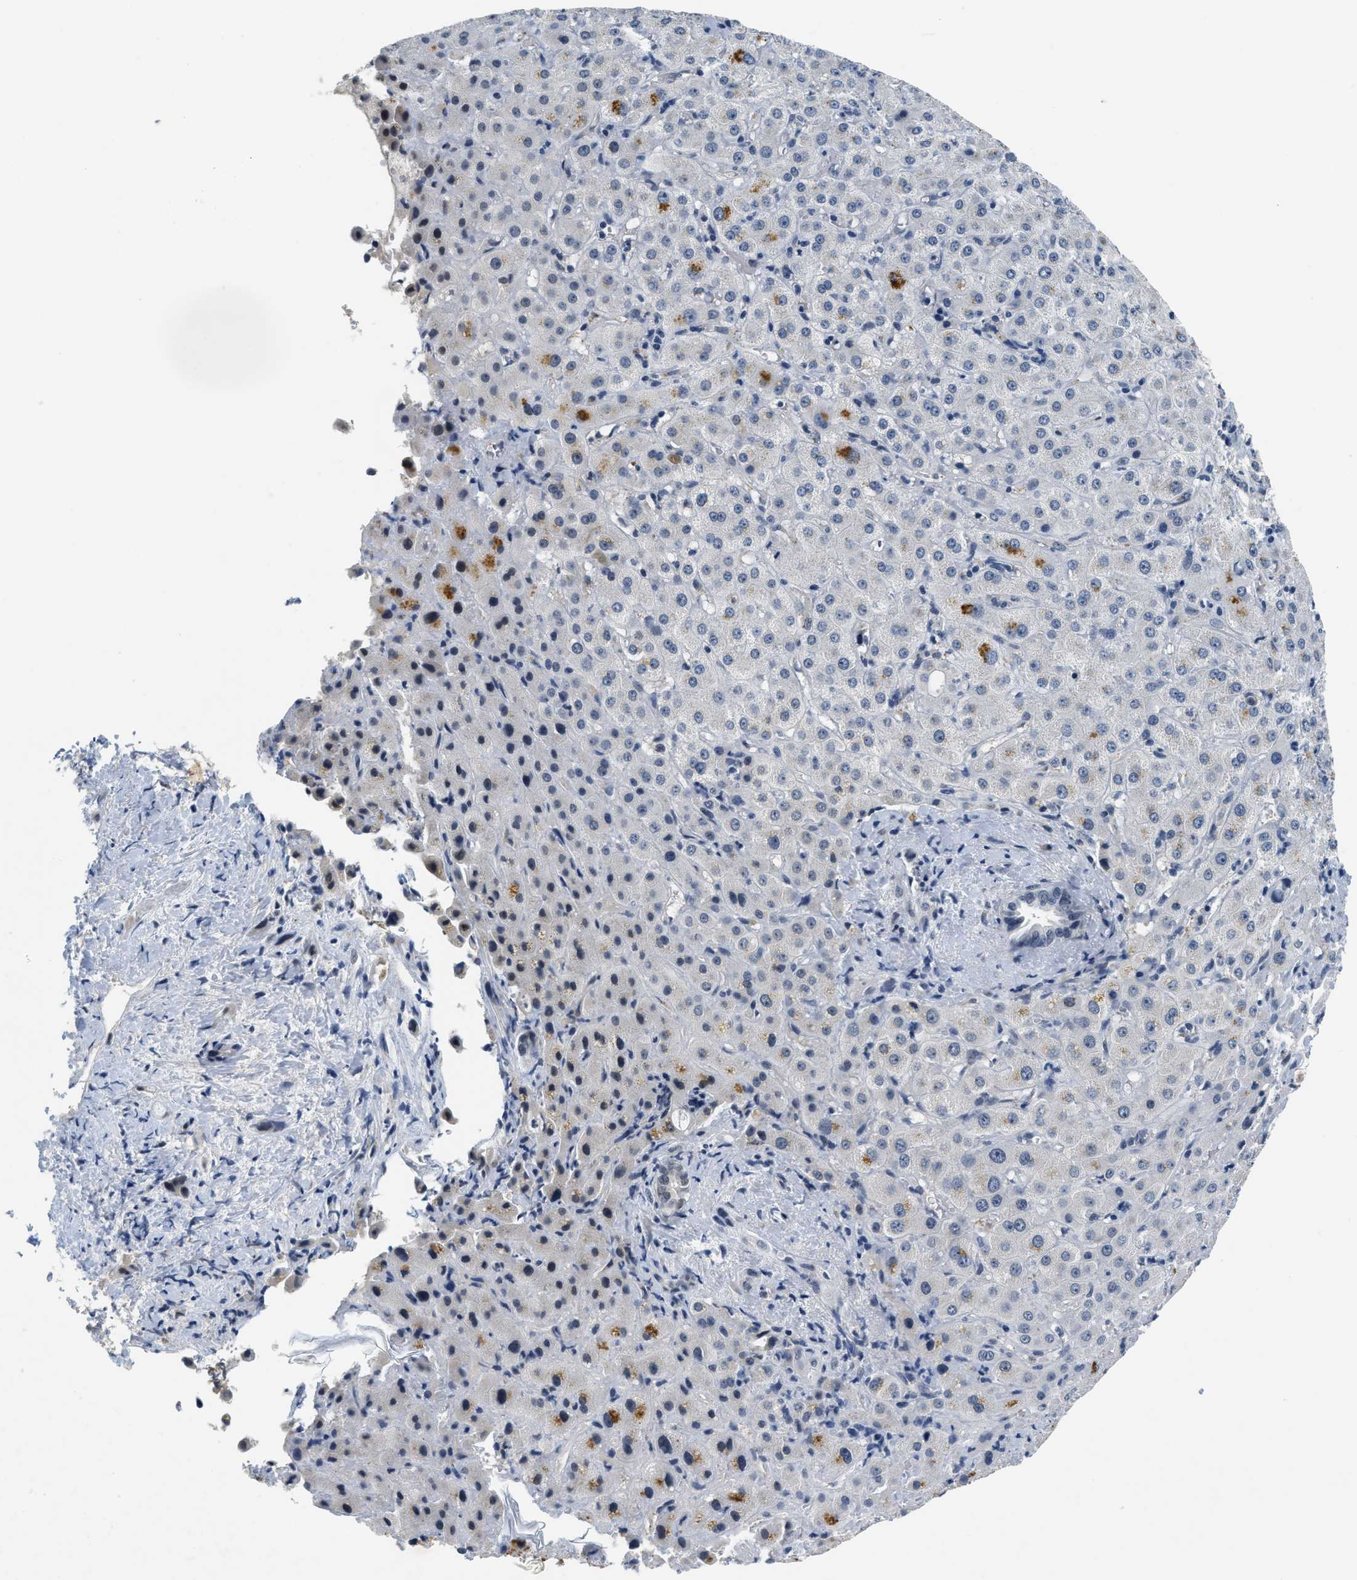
{"staining": {"intensity": "negative", "quantity": "none", "location": "none"}, "tissue": "liver cancer", "cell_type": "Tumor cells", "image_type": "cancer", "snomed": [{"axis": "morphology", "description": "Cholangiocarcinoma"}, {"axis": "topography", "description": "Liver"}], "caption": "Liver cholangiocarcinoma was stained to show a protein in brown. There is no significant staining in tumor cells.", "gene": "MZF1", "patient": {"sex": "female", "age": 65}}